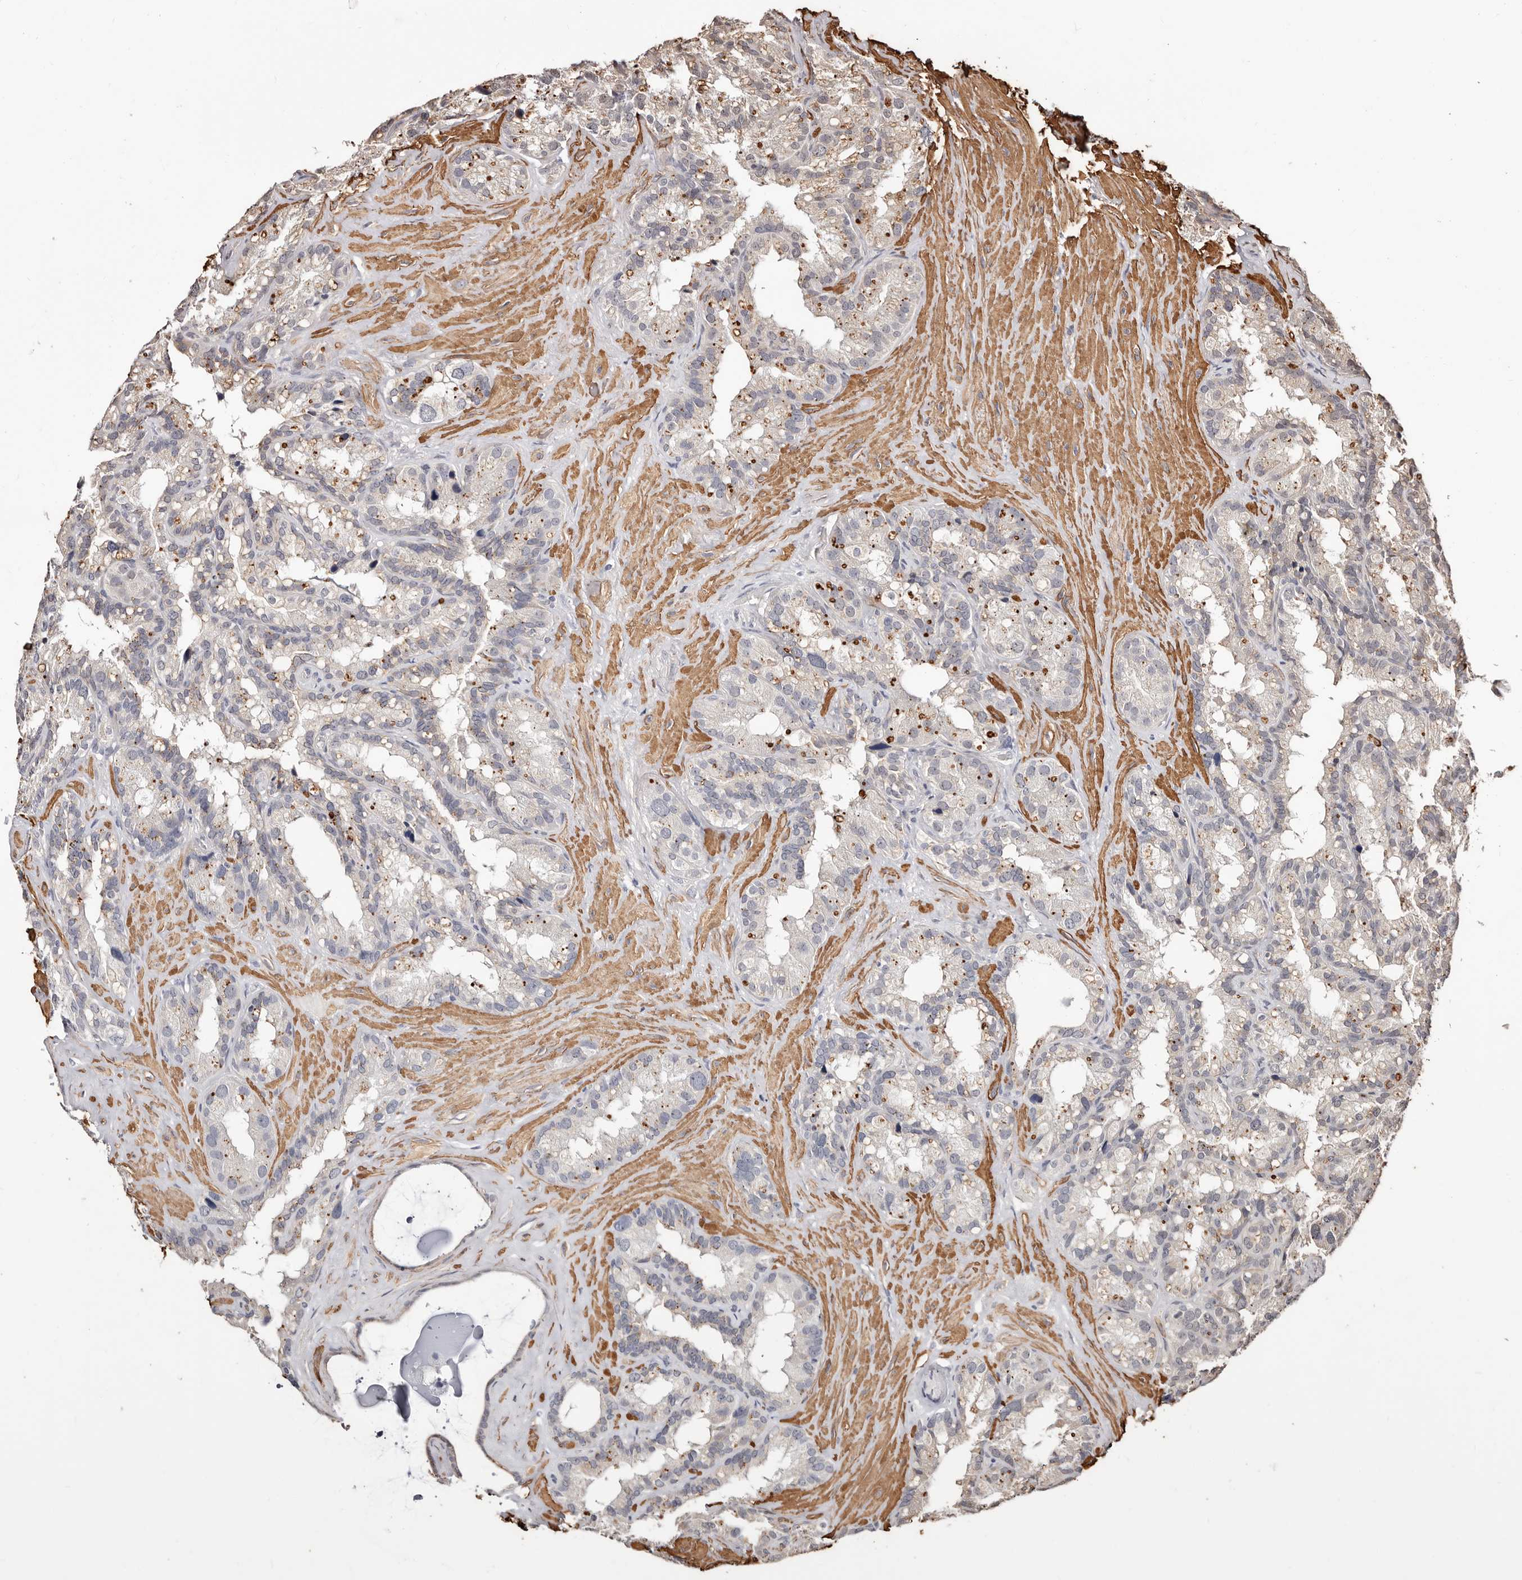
{"staining": {"intensity": "moderate", "quantity": "<25%", "location": "cytoplasmic/membranous"}, "tissue": "seminal vesicle", "cell_type": "Glandular cells", "image_type": "normal", "snomed": [{"axis": "morphology", "description": "Normal tissue, NOS"}, {"axis": "topography", "description": "Prostate"}, {"axis": "topography", "description": "Seminal veicle"}], "caption": "Glandular cells show low levels of moderate cytoplasmic/membranous positivity in about <25% of cells in benign seminal vesicle. (brown staining indicates protein expression, while blue staining denotes nuclei).", "gene": "TRIP13", "patient": {"sex": "male", "age": 68}}